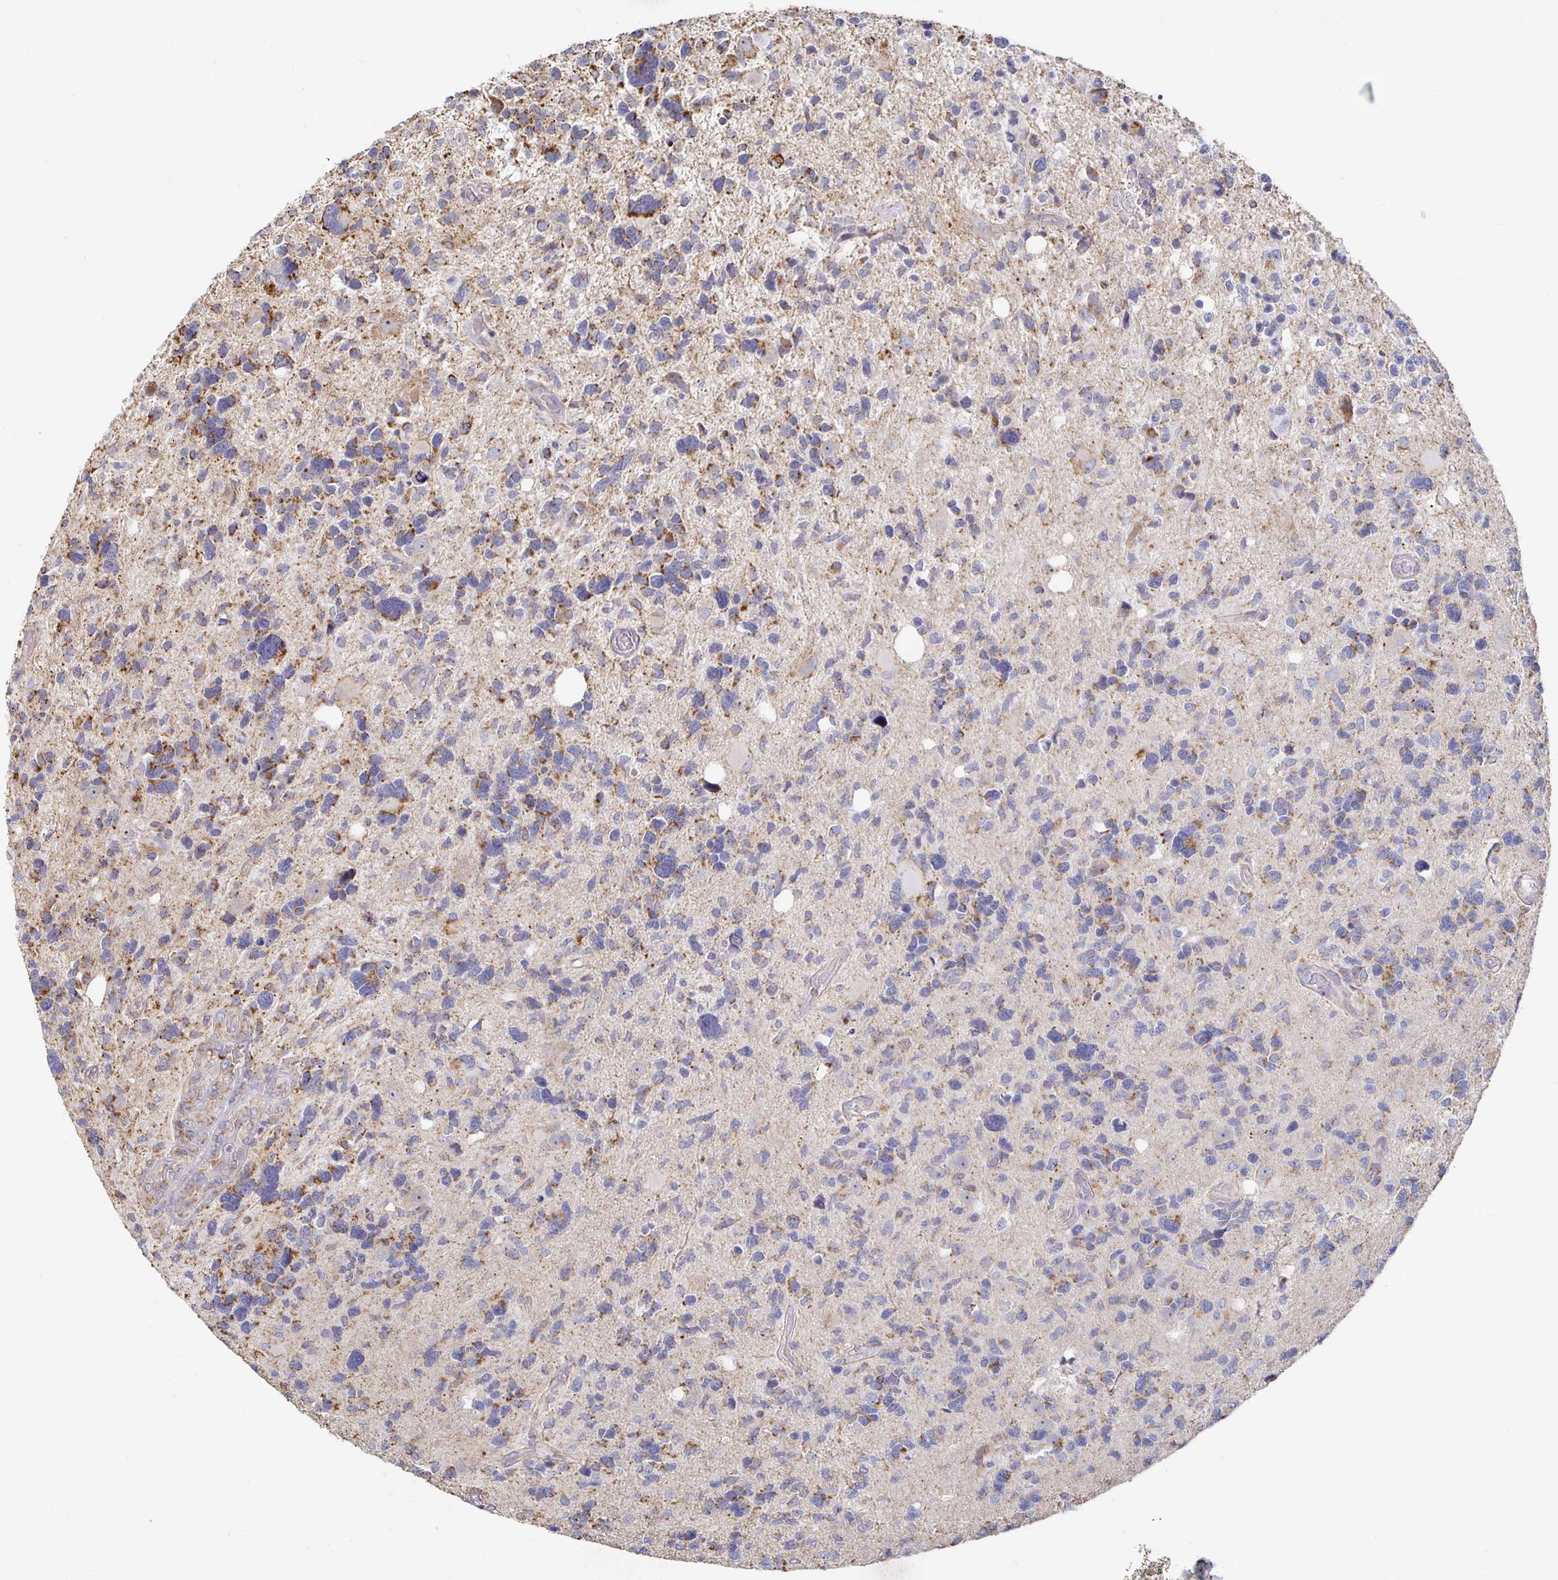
{"staining": {"intensity": "moderate", "quantity": "25%-75%", "location": "cytoplasmic/membranous"}, "tissue": "glioma", "cell_type": "Tumor cells", "image_type": "cancer", "snomed": [{"axis": "morphology", "description": "Glioma, malignant, High grade"}, {"axis": "topography", "description": "Brain"}], "caption": "Tumor cells demonstrate medium levels of moderate cytoplasmic/membranous positivity in about 25%-75% of cells in glioma.", "gene": "NKX2-8", "patient": {"sex": "male", "age": 49}}